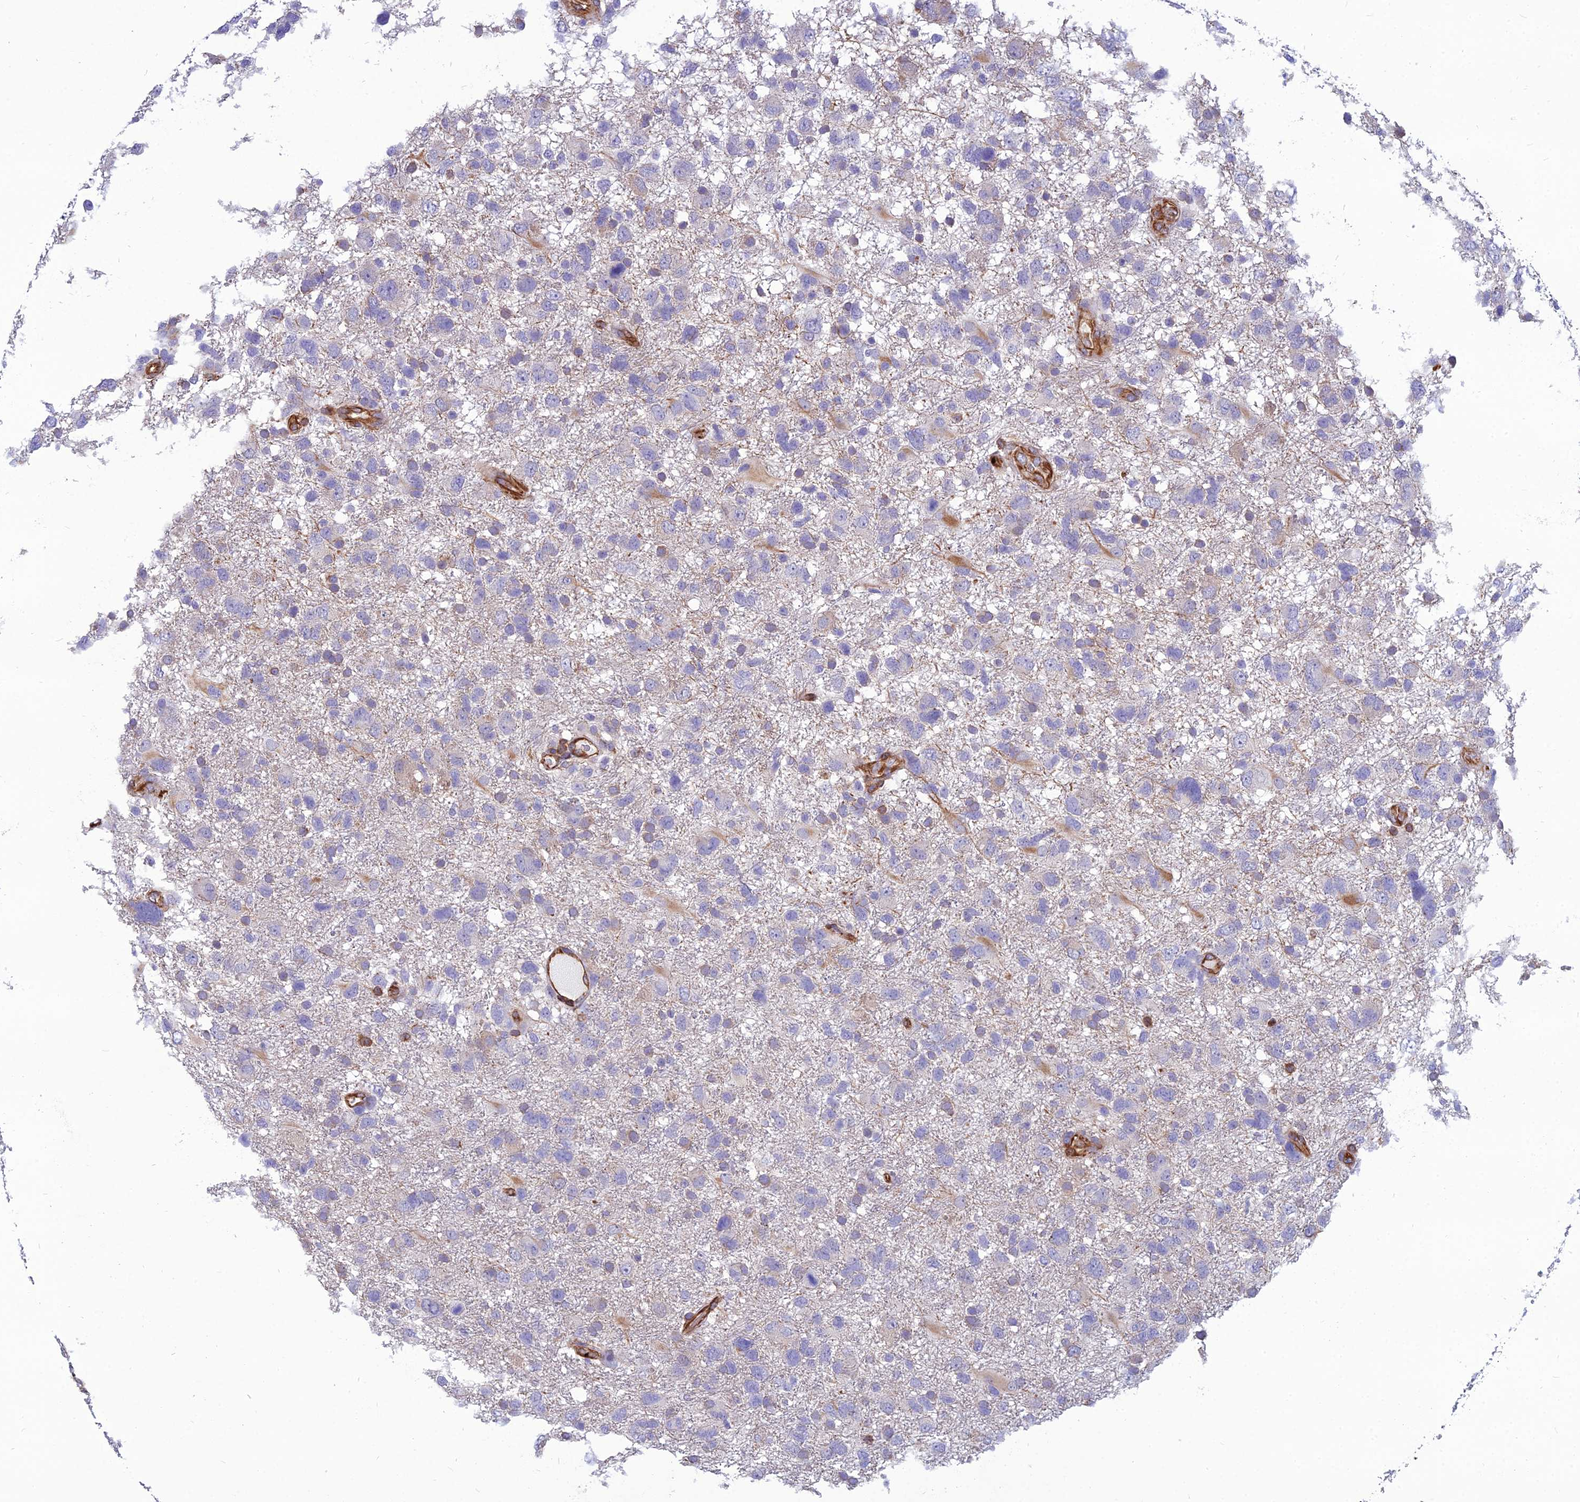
{"staining": {"intensity": "negative", "quantity": "none", "location": "none"}, "tissue": "glioma", "cell_type": "Tumor cells", "image_type": "cancer", "snomed": [{"axis": "morphology", "description": "Glioma, malignant, High grade"}, {"axis": "topography", "description": "Brain"}], "caption": "Malignant glioma (high-grade) was stained to show a protein in brown. There is no significant staining in tumor cells. (DAB IHC with hematoxylin counter stain).", "gene": "PSMD11", "patient": {"sex": "male", "age": 61}}